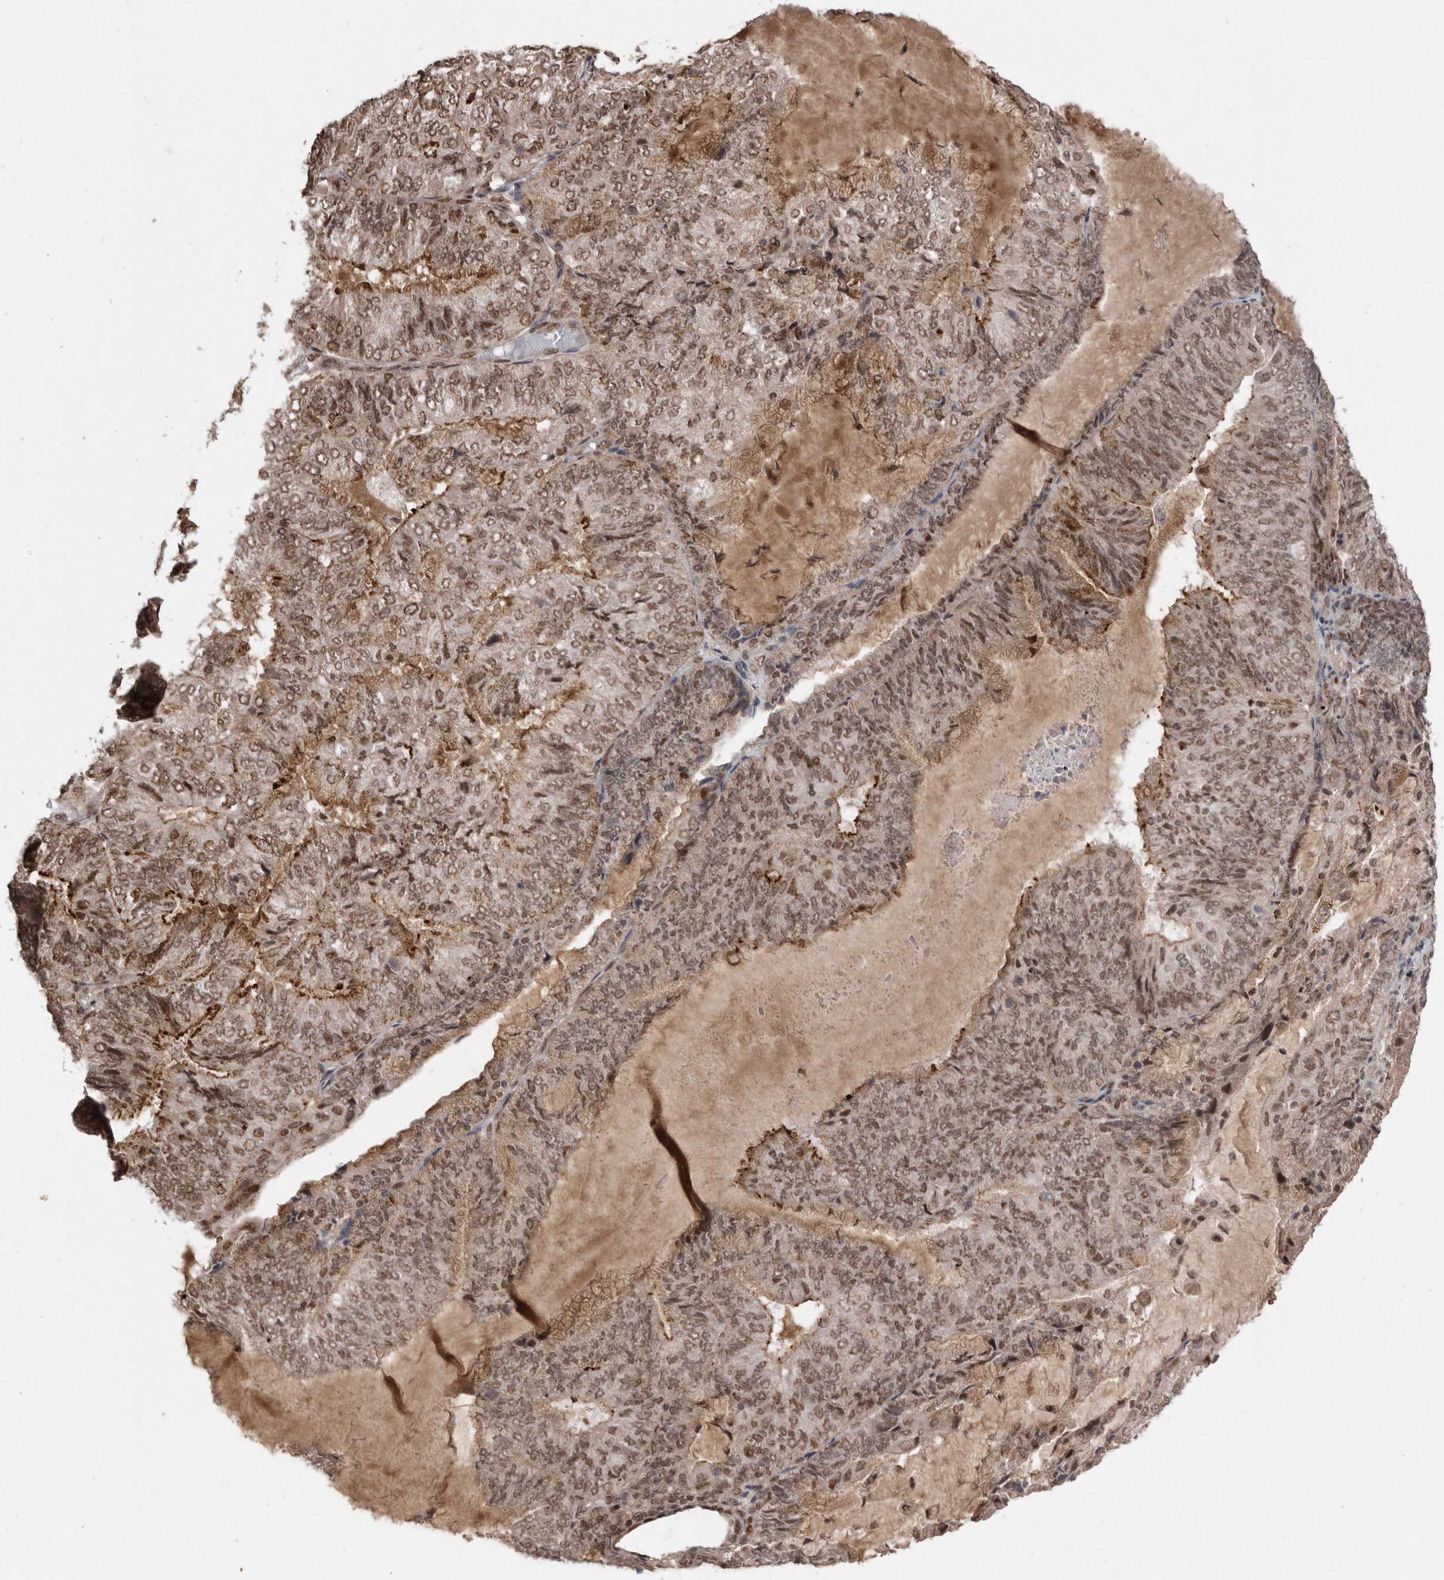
{"staining": {"intensity": "moderate", "quantity": ">75%", "location": "cytoplasmic/membranous,nuclear"}, "tissue": "endometrial cancer", "cell_type": "Tumor cells", "image_type": "cancer", "snomed": [{"axis": "morphology", "description": "Adenocarcinoma, NOS"}, {"axis": "topography", "description": "Endometrium"}], "caption": "This image exhibits IHC staining of human endometrial cancer, with medium moderate cytoplasmic/membranous and nuclear expression in approximately >75% of tumor cells.", "gene": "TDRD3", "patient": {"sex": "female", "age": 81}}